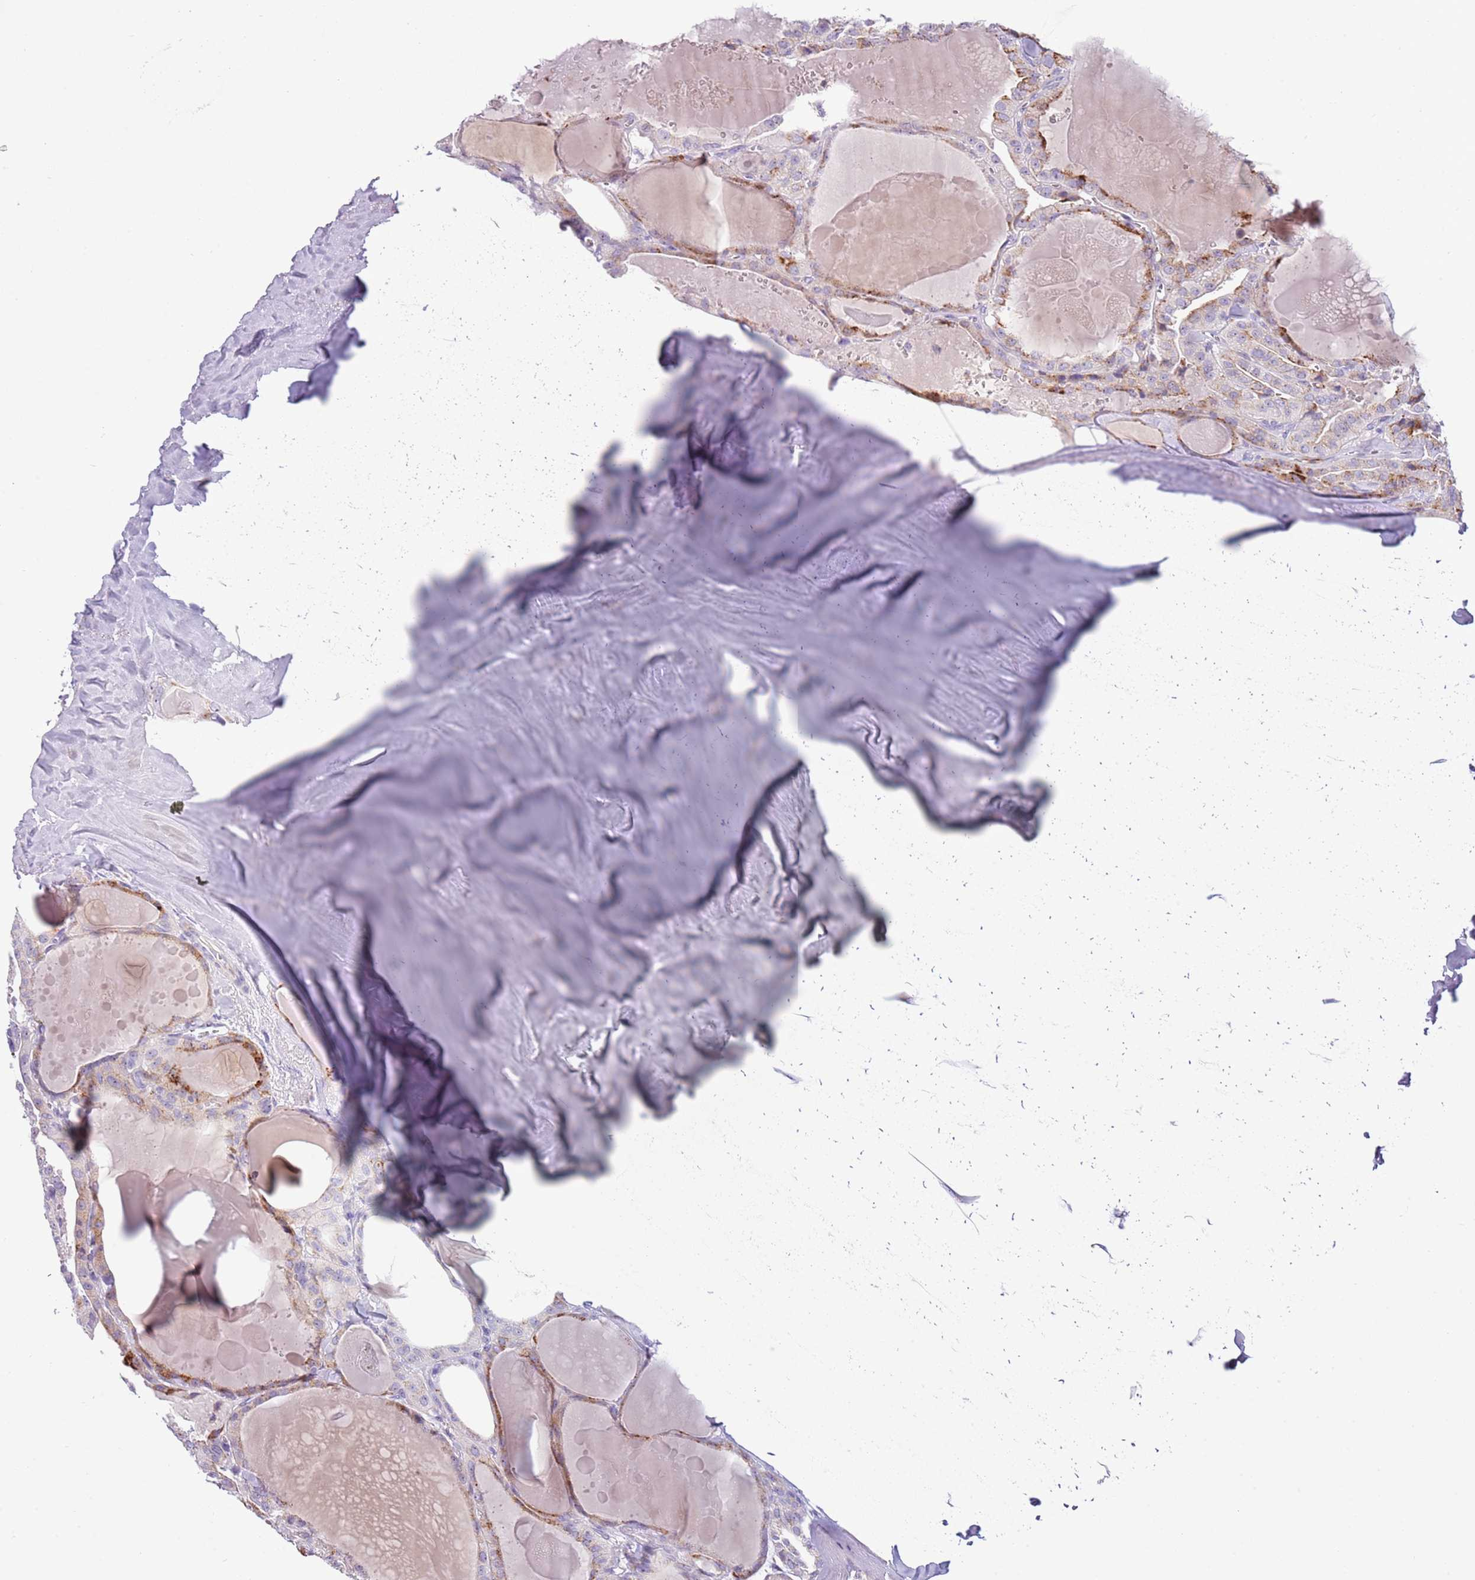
{"staining": {"intensity": "moderate", "quantity": "<25%", "location": "cytoplasmic/membranous"}, "tissue": "thyroid cancer", "cell_type": "Tumor cells", "image_type": "cancer", "snomed": [{"axis": "morphology", "description": "Papillary adenocarcinoma, NOS"}, {"axis": "topography", "description": "Thyroid gland"}], "caption": "Human papillary adenocarcinoma (thyroid) stained with a brown dye shows moderate cytoplasmic/membranous positive positivity in about <25% of tumor cells.", "gene": "NBPF6", "patient": {"sex": "male", "age": 52}}